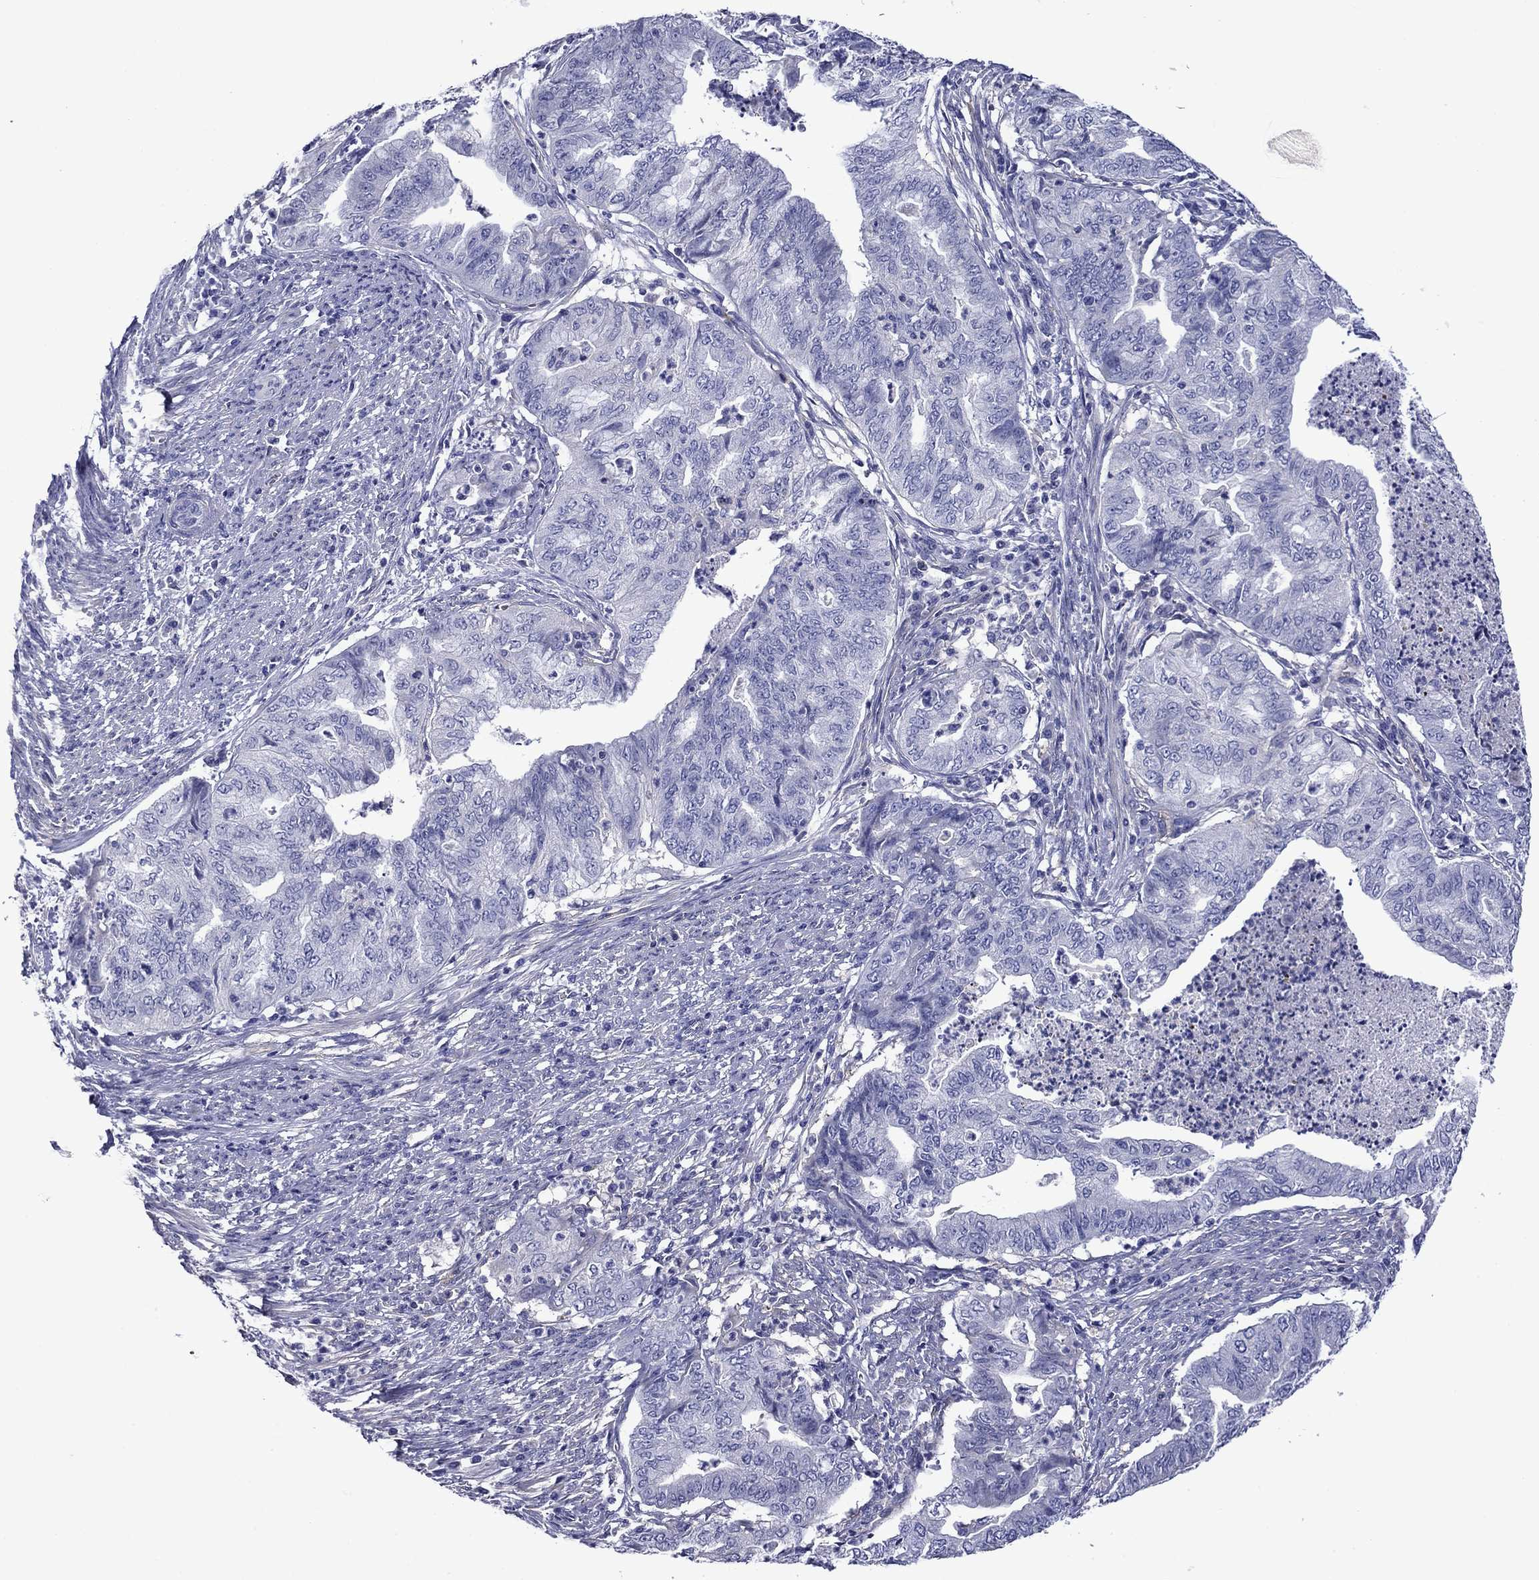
{"staining": {"intensity": "negative", "quantity": "none", "location": "none"}, "tissue": "endometrial cancer", "cell_type": "Tumor cells", "image_type": "cancer", "snomed": [{"axis": "morphology", "description": "Adenocarcinoma, NOS"}, {"axis": "topography", "description": "Endometrium"}], "caption": "IHC image of neoplastic tissue: endometrial cancer (adenocarcinoma) stained with DAB demonstrates no significant protein positivity in tumor cells. (Brightfield microscopy of DAB (3,3'-diaminobenzidine) immunohistochemistry at high magnification).", "gene": "CNDP1", "patient": {"sex": "female", "age": 79}}